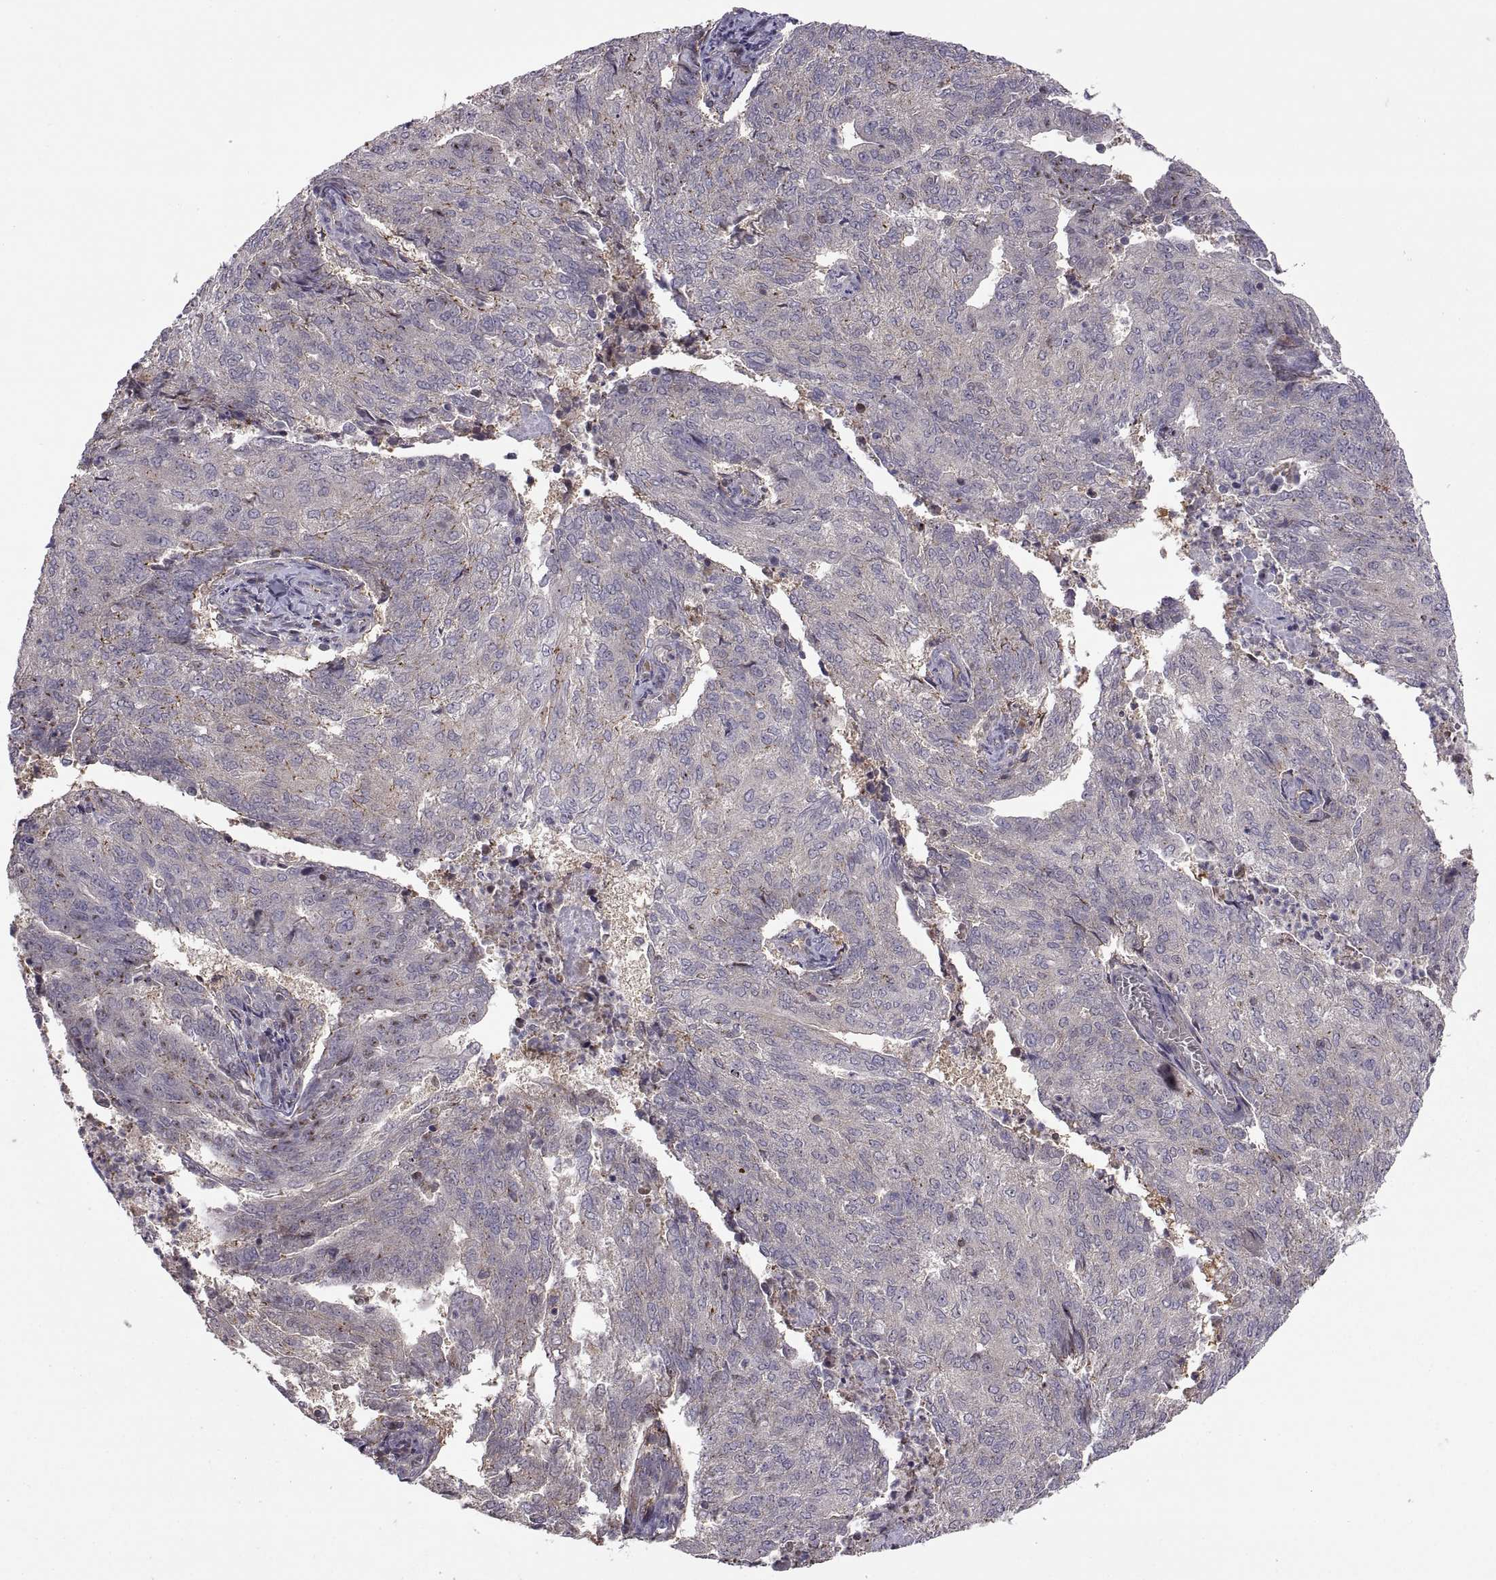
{"staining": {"intensity": "negative", "quantity": "none", "location": "none"}, "tissue": "endometrial cancer", "cell_type": "Tumor cells", "image_type": "cancer", "snomed": [{"axis": "morphology", "description": "Adenocarcinoma, NOS"}, {"axis": "topography", "description": "Endometrium"}], "caption": "The photomicrograph displays no staining of tumor cells in endometrial adenocarcinoma. Nuclei are stained in blue.", "gene": "NMNAT2", "patient": {"sex": "female", "age": 82}}